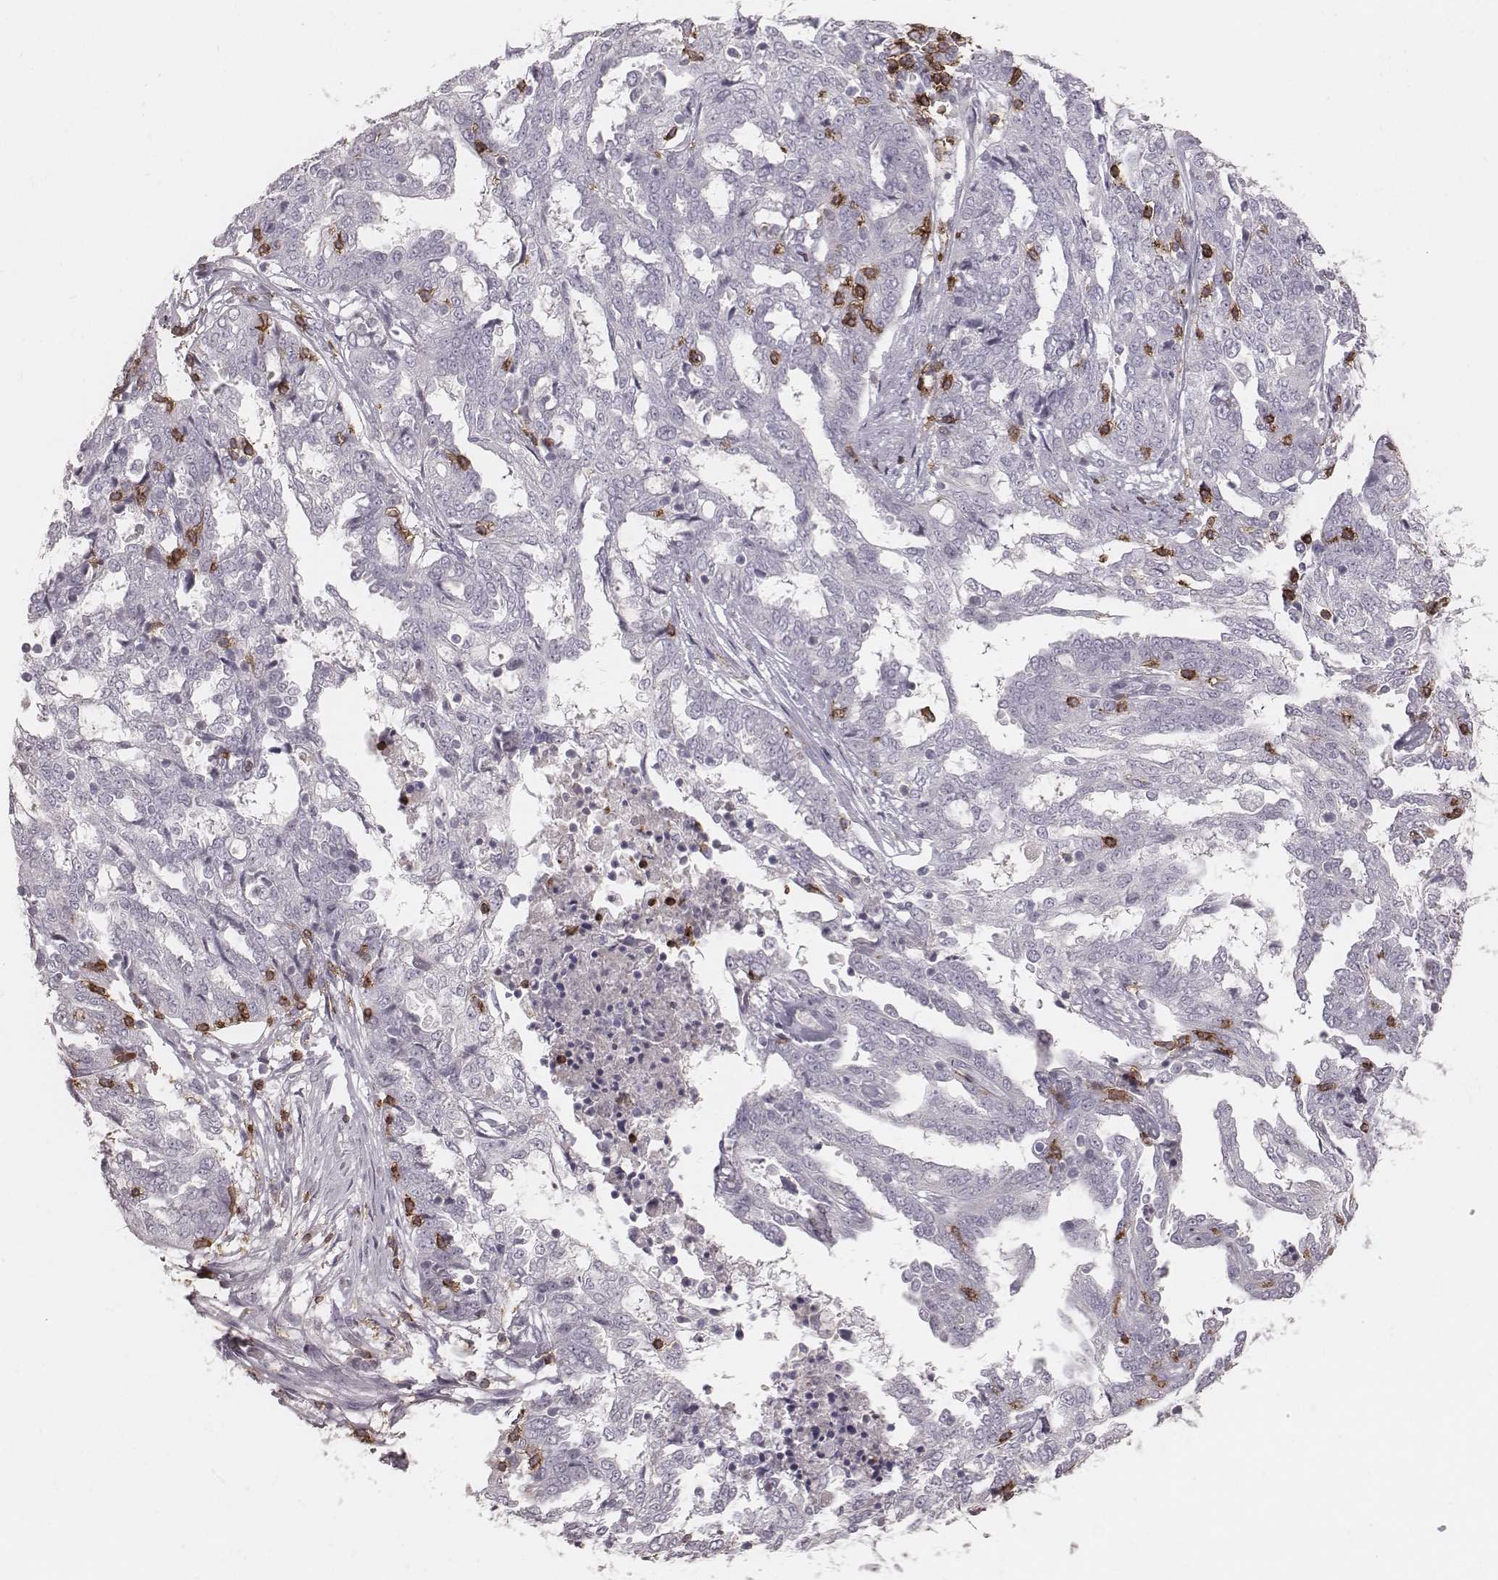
{"staining": {"intensity": "negative", "quantity": "none", "location": "none"}, "tissue": "ovarian cancer", "cell_type": "Tumor cells", "image_type": "cancer", "snomed": [{"axis": "morphology", "description": "Cystadenocarcinoma, serous, NOS"}, {"axis": "topography", "description": "Ovary"}], "caption": "DAB immunohistochemical staining of human ovarian serous cystadenocarcinoma shows no significant staining in tumor cells. (DAB IHC visualized using brightfield microscopy, high magnification).", "gene": "PDCD1", "patient": {"sex": "female", "age": 67}}